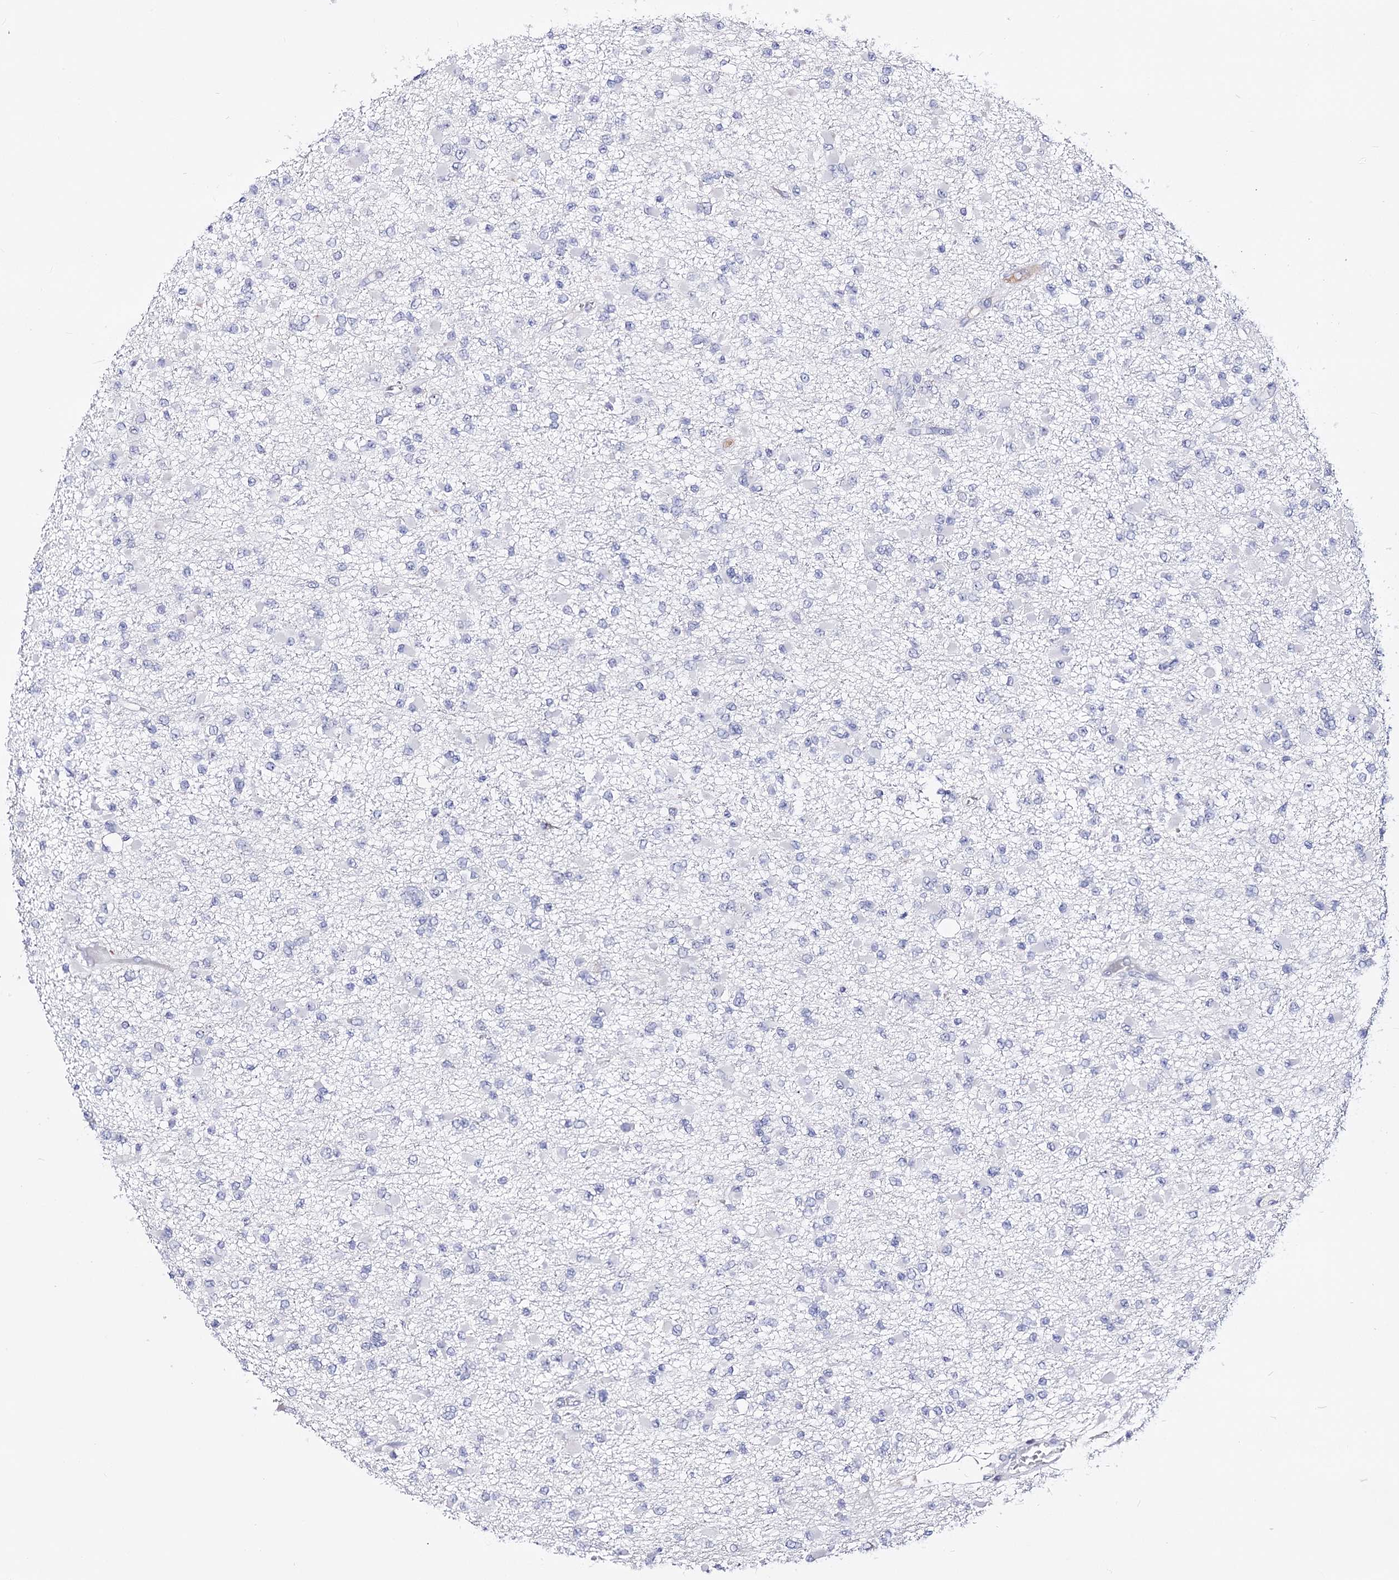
{"staining": {"intensity": "negative", "quantity": "none", "location": "none"}, "tissue": "glioma", "cell_type": "Tumor cells", "image_type": "cancer", "snomed": [{"axis": "morphology", "description": "Glioma, malignant, Low grade"}, {"axis": "topography", "description": "Brain"}], "caption": "Immunohistochemistry of human glioma displays no expression in tumor cells. (DAB immunohistochemistry (IHC), high magnification).", "gene": "PCGF5", "patient": {"sex": "female", "age": 22}}